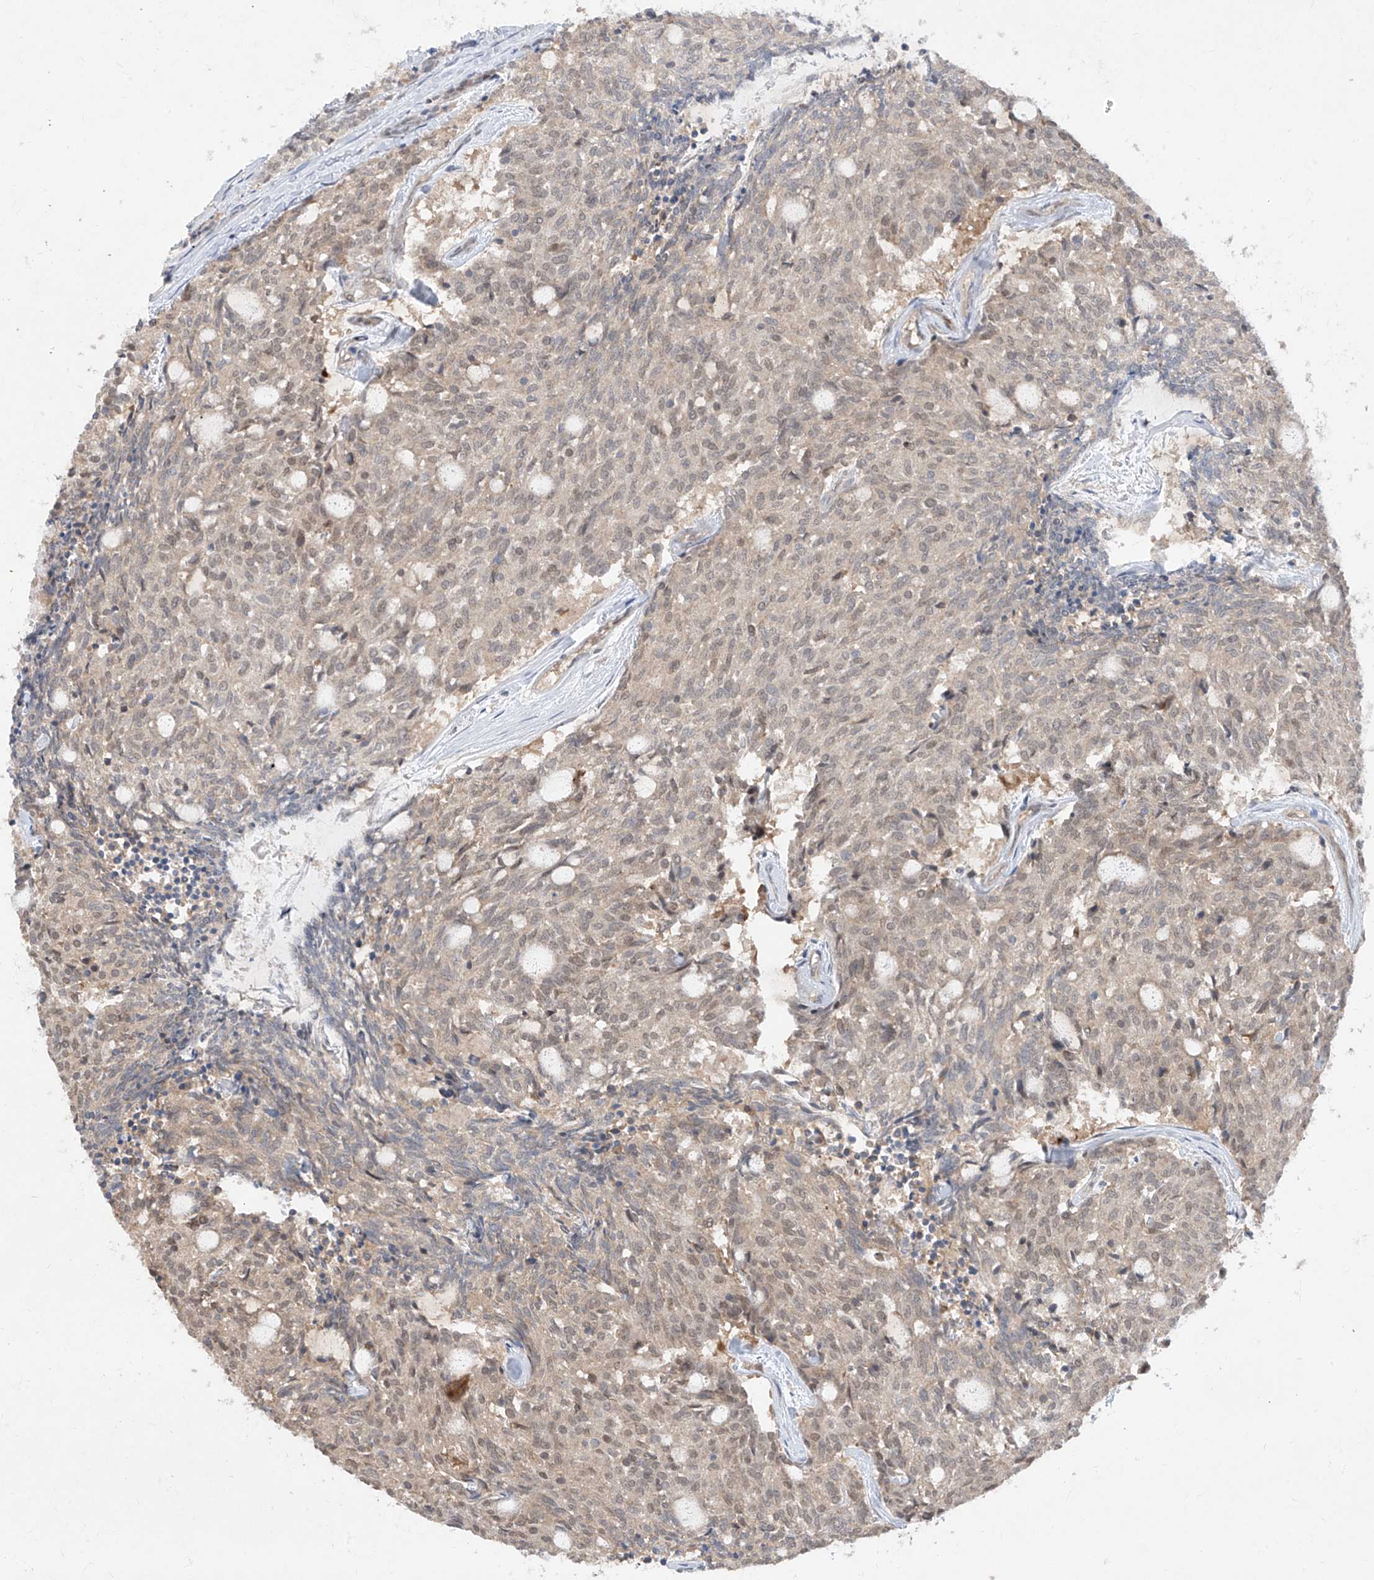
{"staining": {"intensity": "negative", "quantity": "none", "location": "none"}, "tissue": "carcinoid", "cell_type": "Tumor cells", "image_type": "cancer", "snomed": [{"axis": "morphology", "description": "Carcinoid, malignant, NOS"}, {"axis": "topography", "description": "Pancreas"}], "caption": "A photomicrograph of malignant carcinoid stained for a protein reveals no brown staining in tumor cells.", "gene": "ZNF358", "patient": {"sex": "female", "age": 54}}